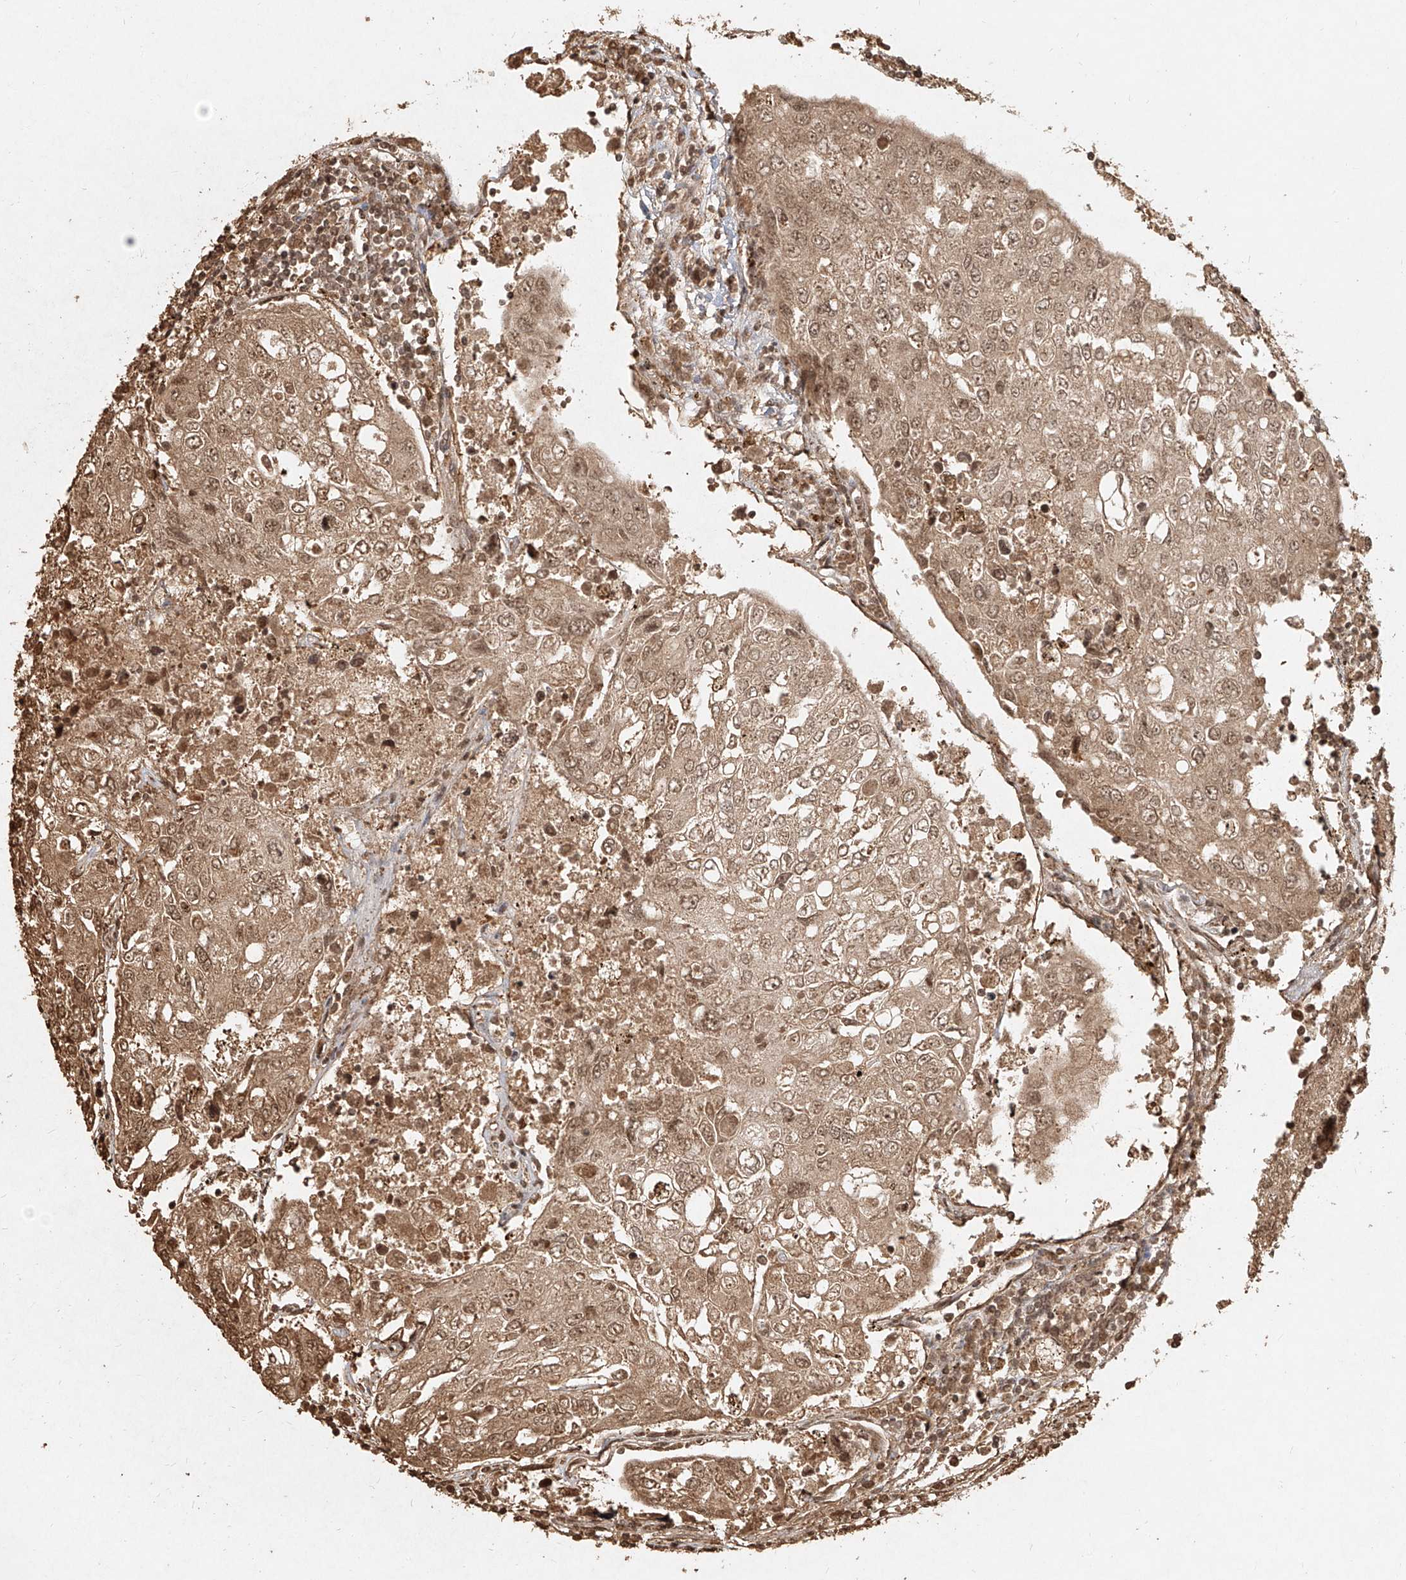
{"staining": {"intensity": "moderate", "quantity": ">75%", "location": "cytoplasmic/membranous,nuclear"}, "tissue": "urothelial cancer", "cell_type": "Tumor cells", "image_type": "cancer", "snomed": [{"axis": "morphology", "description": "Urothelial carcinoma, High grade"}, {"axis": "topography", "description": "Lymph node"}, {"axis": "topography", "description": "Urinary bladder"}], "caption": "This image exhibits urothelial carcinoma (high-grade) stained with immunohistochemistry (IHC) to label a protein in brown. The cytoplasmic/membranous and nuclear of tumor cells show moderate positivity for the protein. Nuclei are counter-stained blue.", "gene": "UBE2K", "patient": {"sex": "male", "age": 51}}